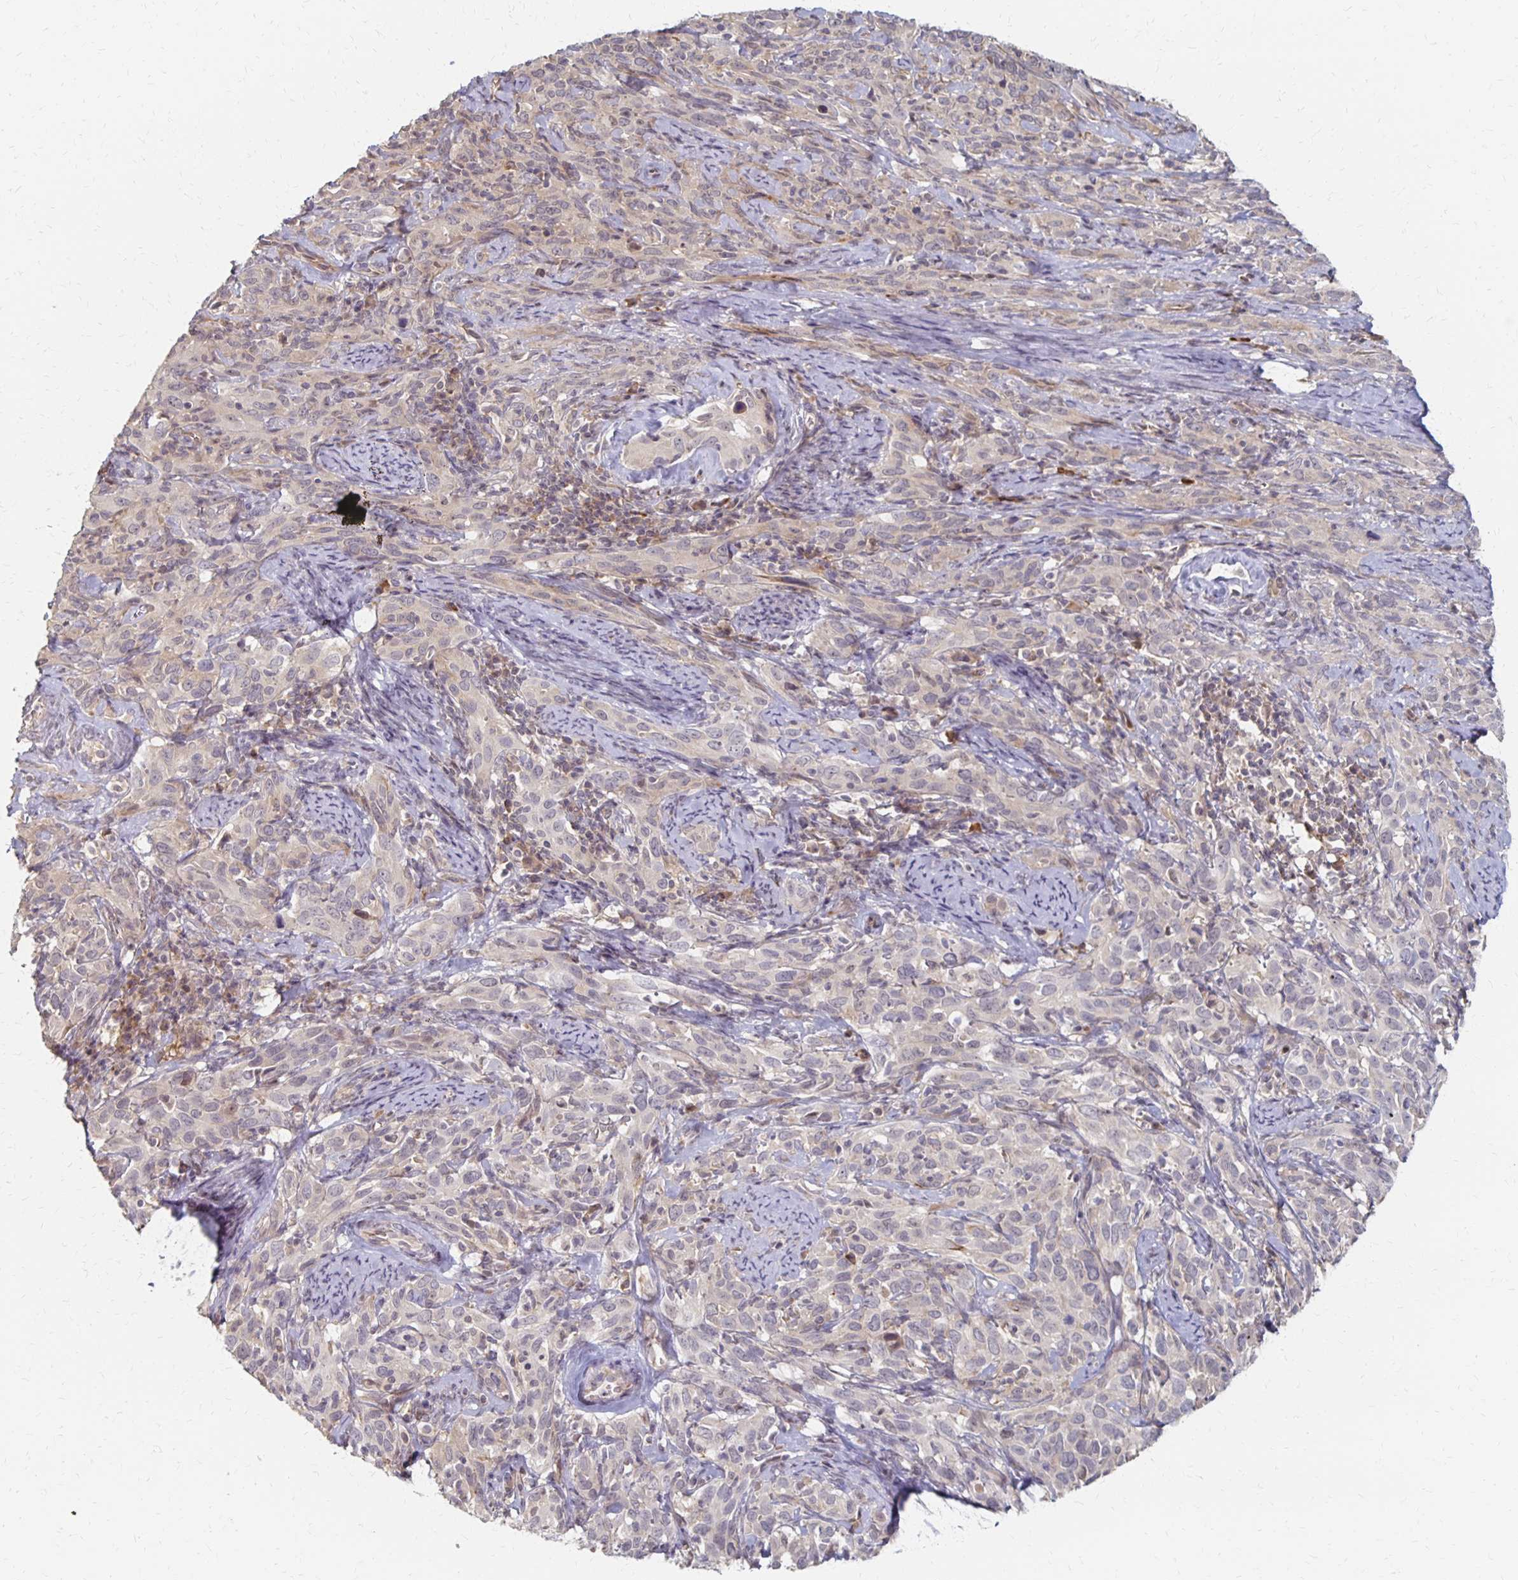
{"staining": {"intensity": "negative", "quantity": "none", "location": "none"}, "tissue": "cervical cancer", "cell_type": "Tumor cells", "image_type": "cancer", "snomed": [{"axis": "morphology", "description": "Normal tissue, NOS"}, {"axis": "morphology", "description": "Squamous cell carcinoma, NOS"}, {"axis": "topography", "description": "Cervix"}], "caption": "Tumor cells are negative for brown protein staining in cervical cancer.", "gene": "PRKCB", "patient": {"sex": "female", "age": 51}}